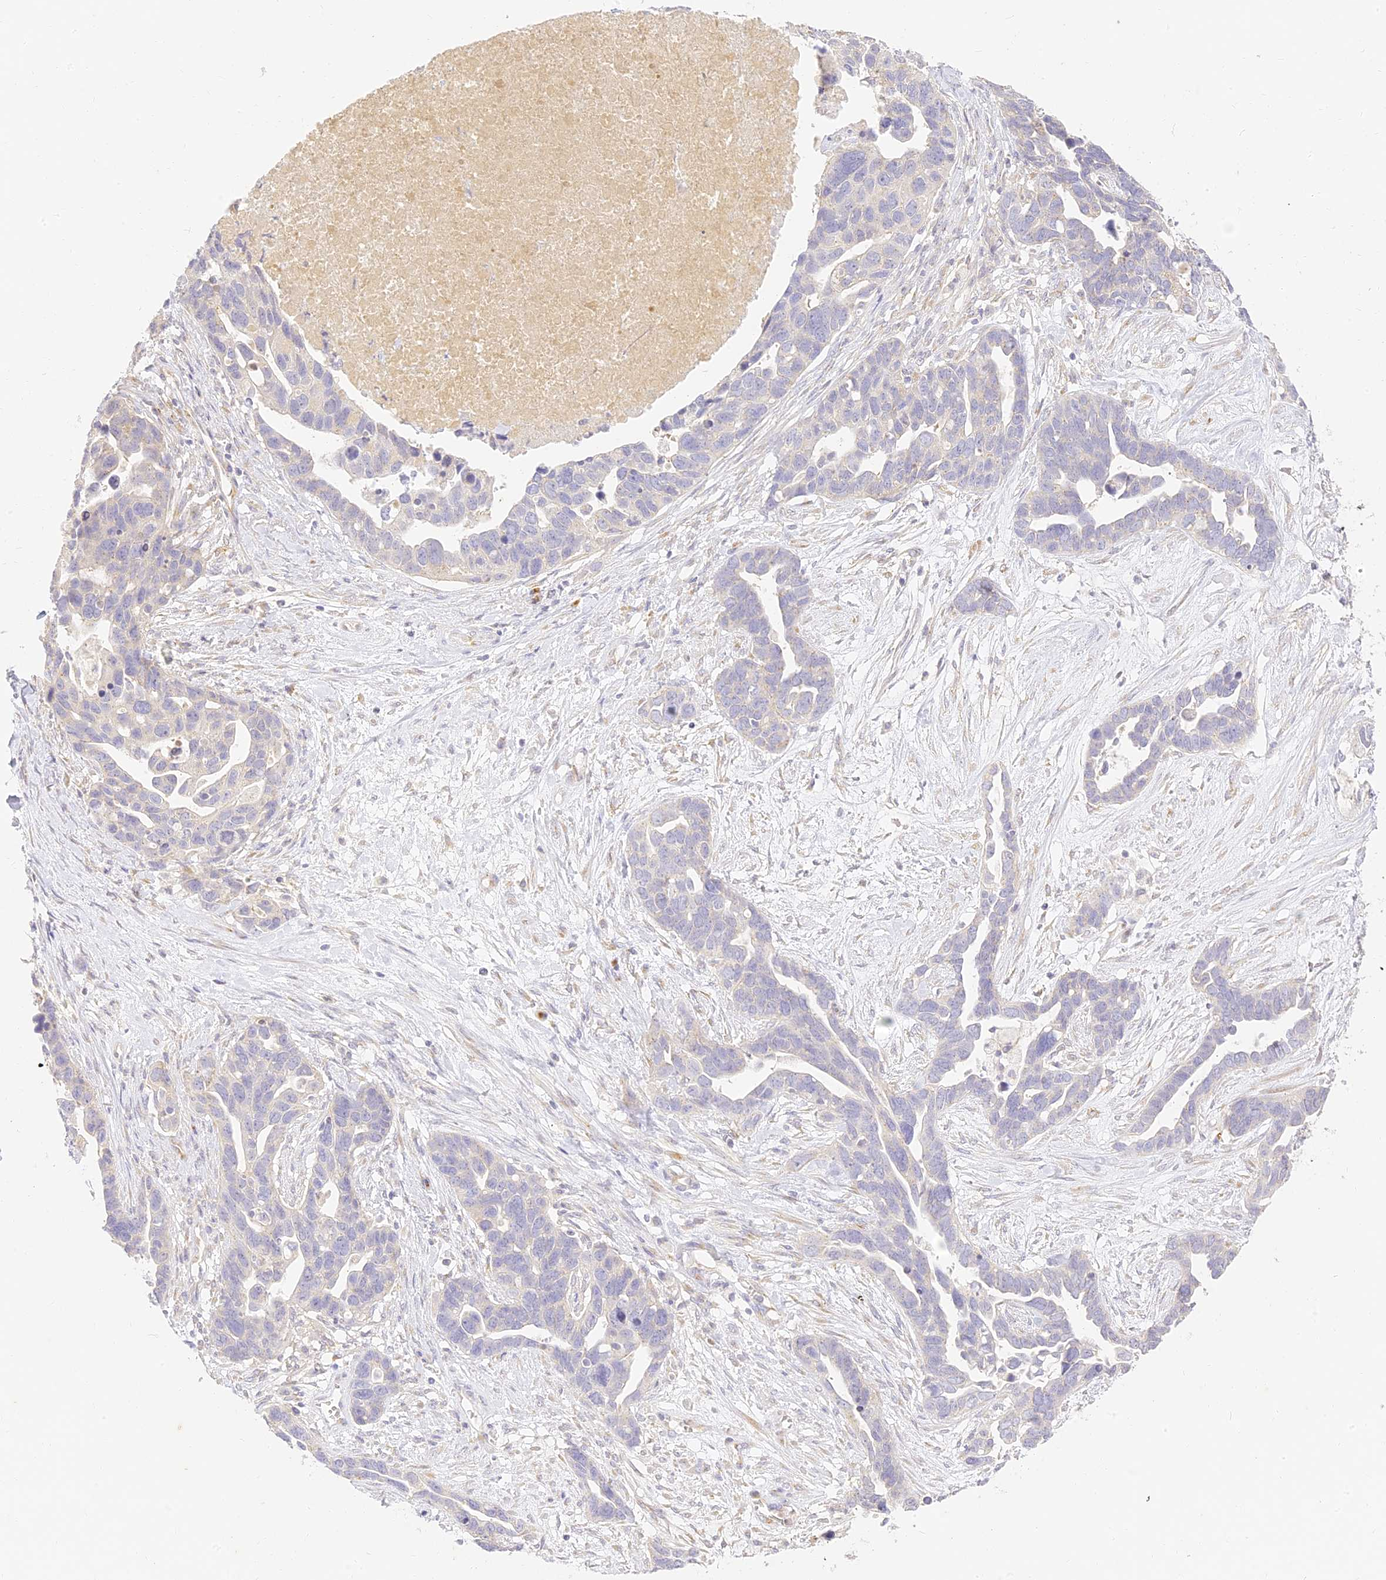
{"staining": {"intensity": "negative", "quantity": "none", "location": "none"}, "tissue": "ovarian cancer", "cell_type": "Tumor cells", "image_type": "cancer", "snomed": [{"axis": "morphology", "description": "Cystadenocarcinoma, serous, NOS"}, {"axis": "topography", "description": "Ovary"}], "caption": "The photomicrograph exhibits no staining of tumor cells in ovarian cancer. Brightfield microscopy of IHC stained with DAB (brown) and hematoxylin (blue), captured at high magnification.", "gene": "SEC13", "patient": {"sex": "female", "age": 54}}